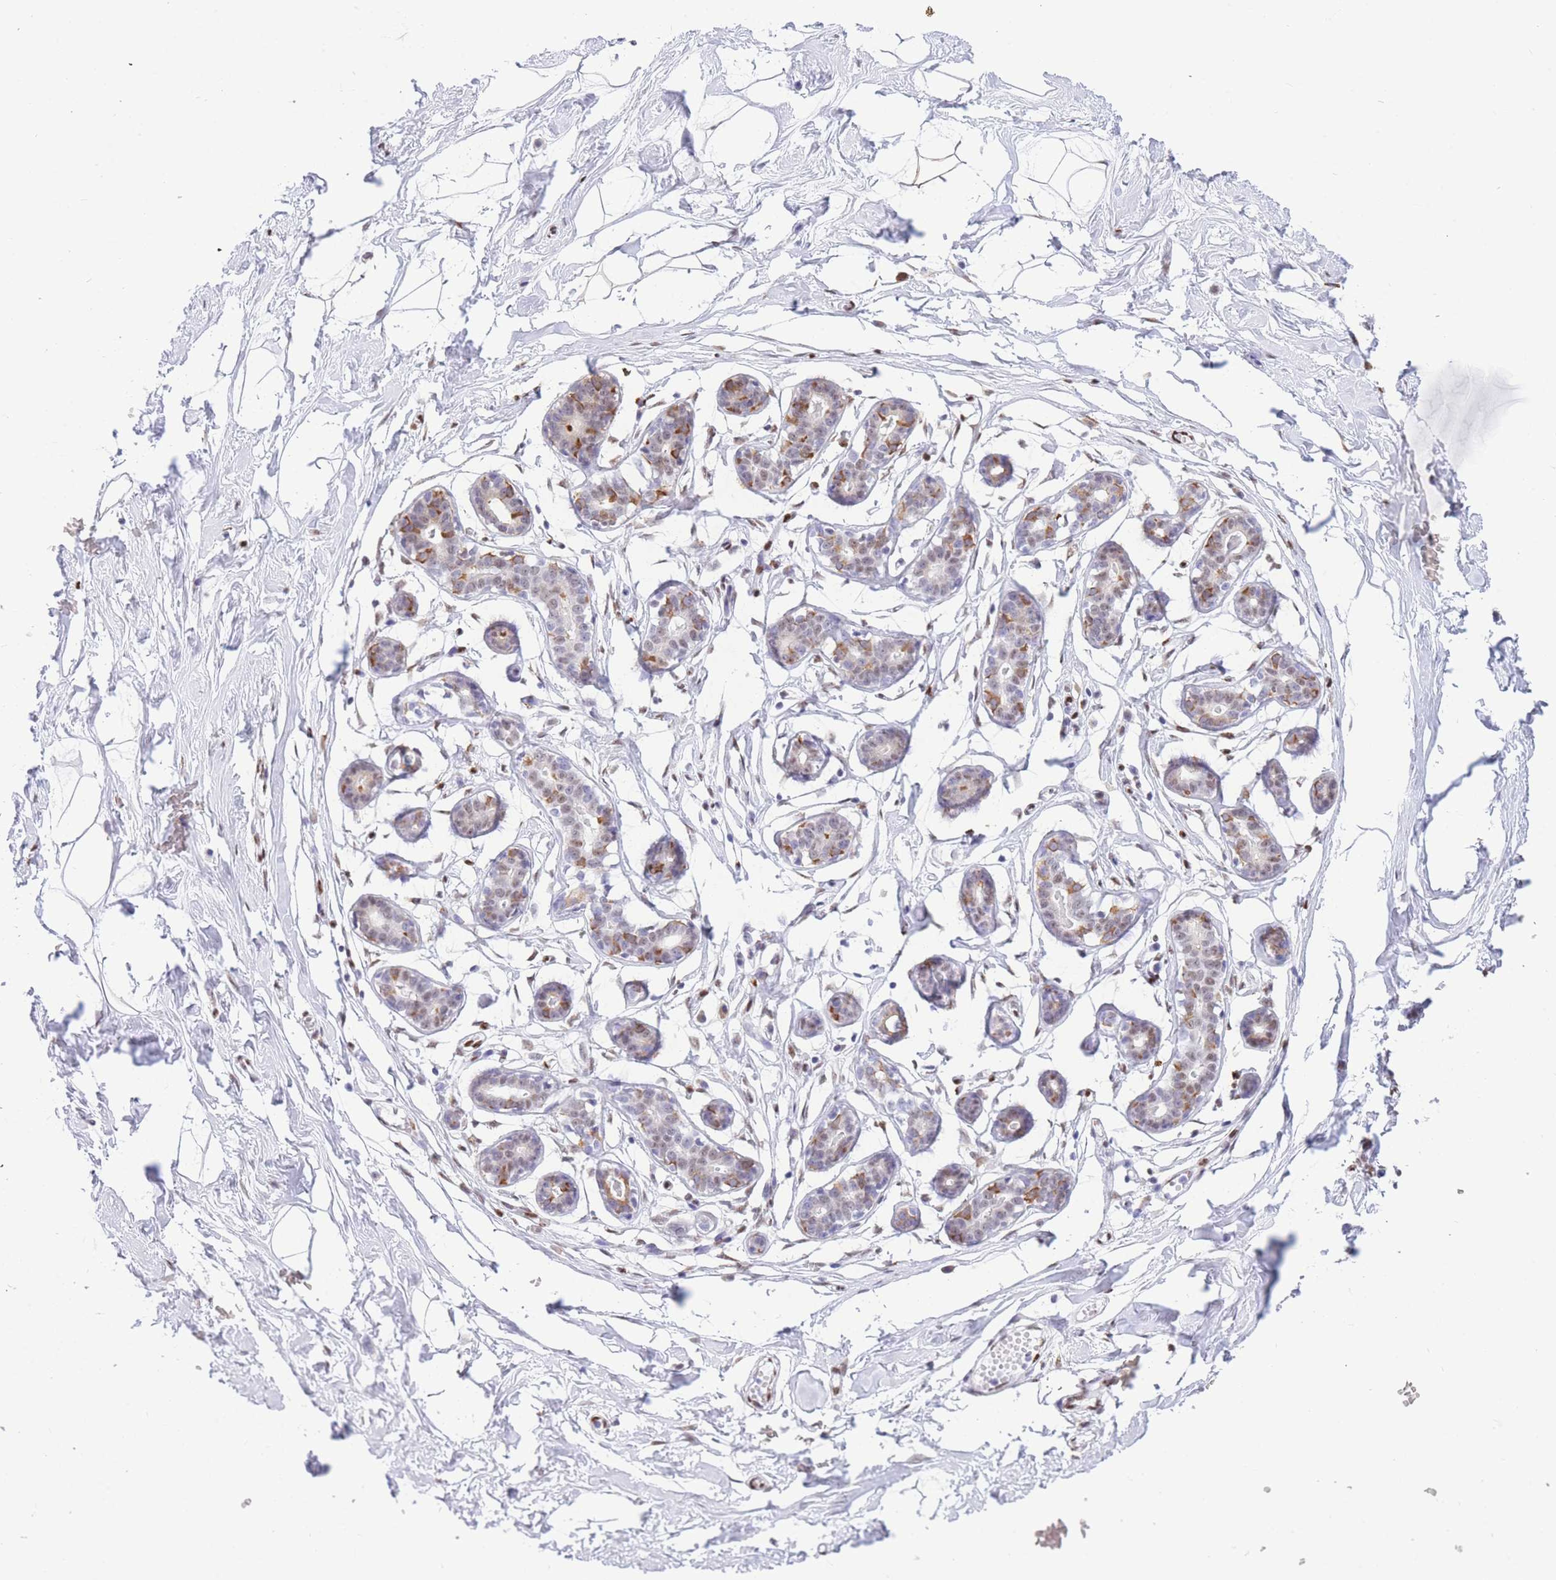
{"staining": {"intensity": "moderate", "quantity": "<25%", "location": "cytoplasmic/membranous"}, "tissue": "breast", "cell_type": "Adipocytes", "image_type": "normal", "snomed": [{"axis": "morphology", "description": "Normal tissue, NOS"}, {"axis": "morphology", "description": "Adenoma, NOS"}, {"axis": "topography", "description": "Breast"}], "caption": "A micrograph of human breast stained for a protein demonstrates moderate cytoplasmic/membranous brown staining in adipocytes.", "gene": "FAM153A", "patient": {"sex": "female", "age": 23}}